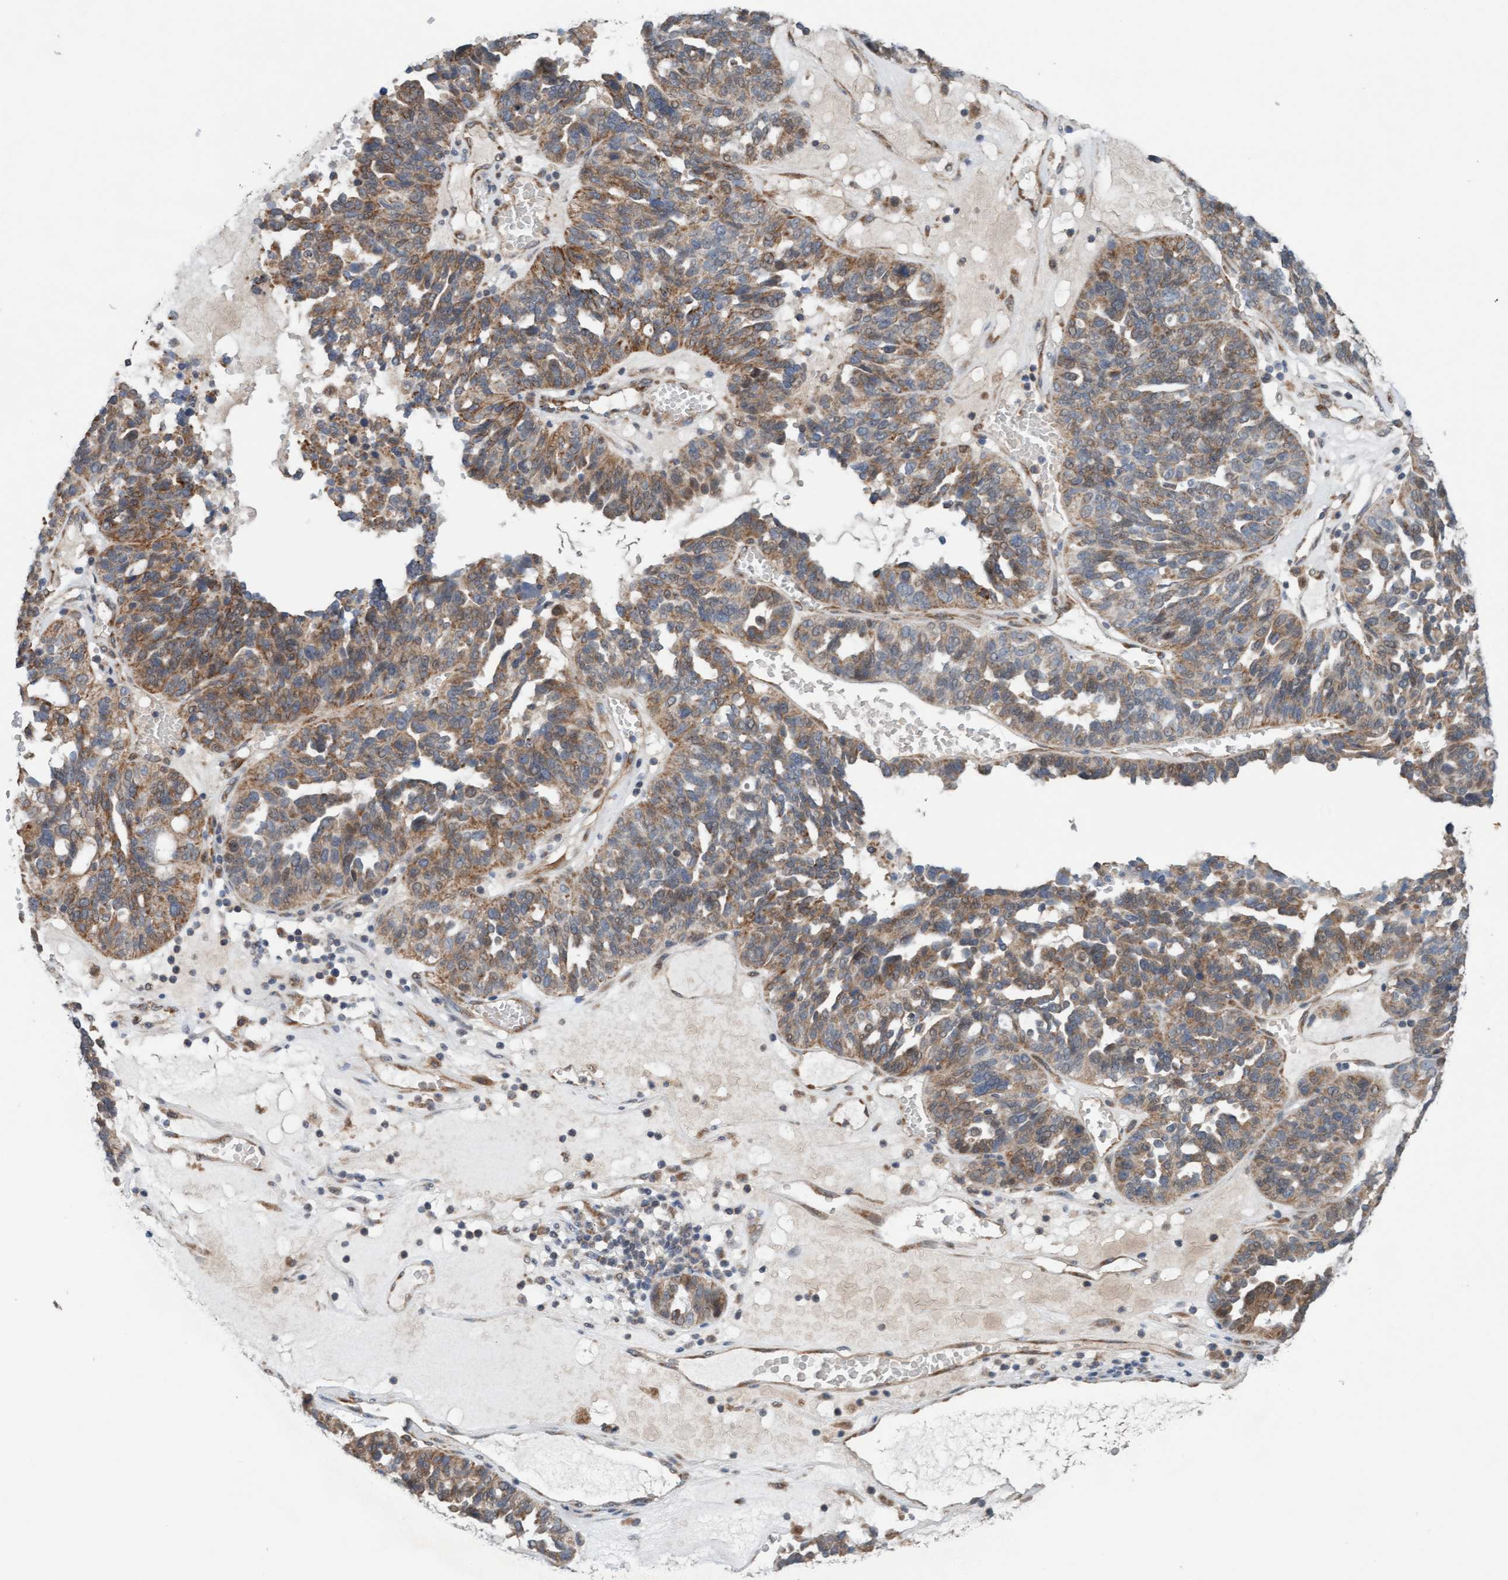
{"staining": {"intensity": "moderate", "quantity": ">75%", "location": "cytoplasmic/membranous"}, "tissue": "ovarian cancer", "cell_type": "Tumor cells", "image_type": "cancer", "snomed": [{"axis": "morphology", "description": "Cystadenocarcinoma, serous, NOS"}, {"axis": "topography", "description": "Ovary"}], "caption": "A brown stain labels moderate cytoplasmic/membranous positivity of a protein in human ovarian cancer tumor cells. The protein of interest is shown in brown color, while the nuclei are stained blue.", "gene": "ZNF566", "patient": {"sex": "female", "age": 59}}